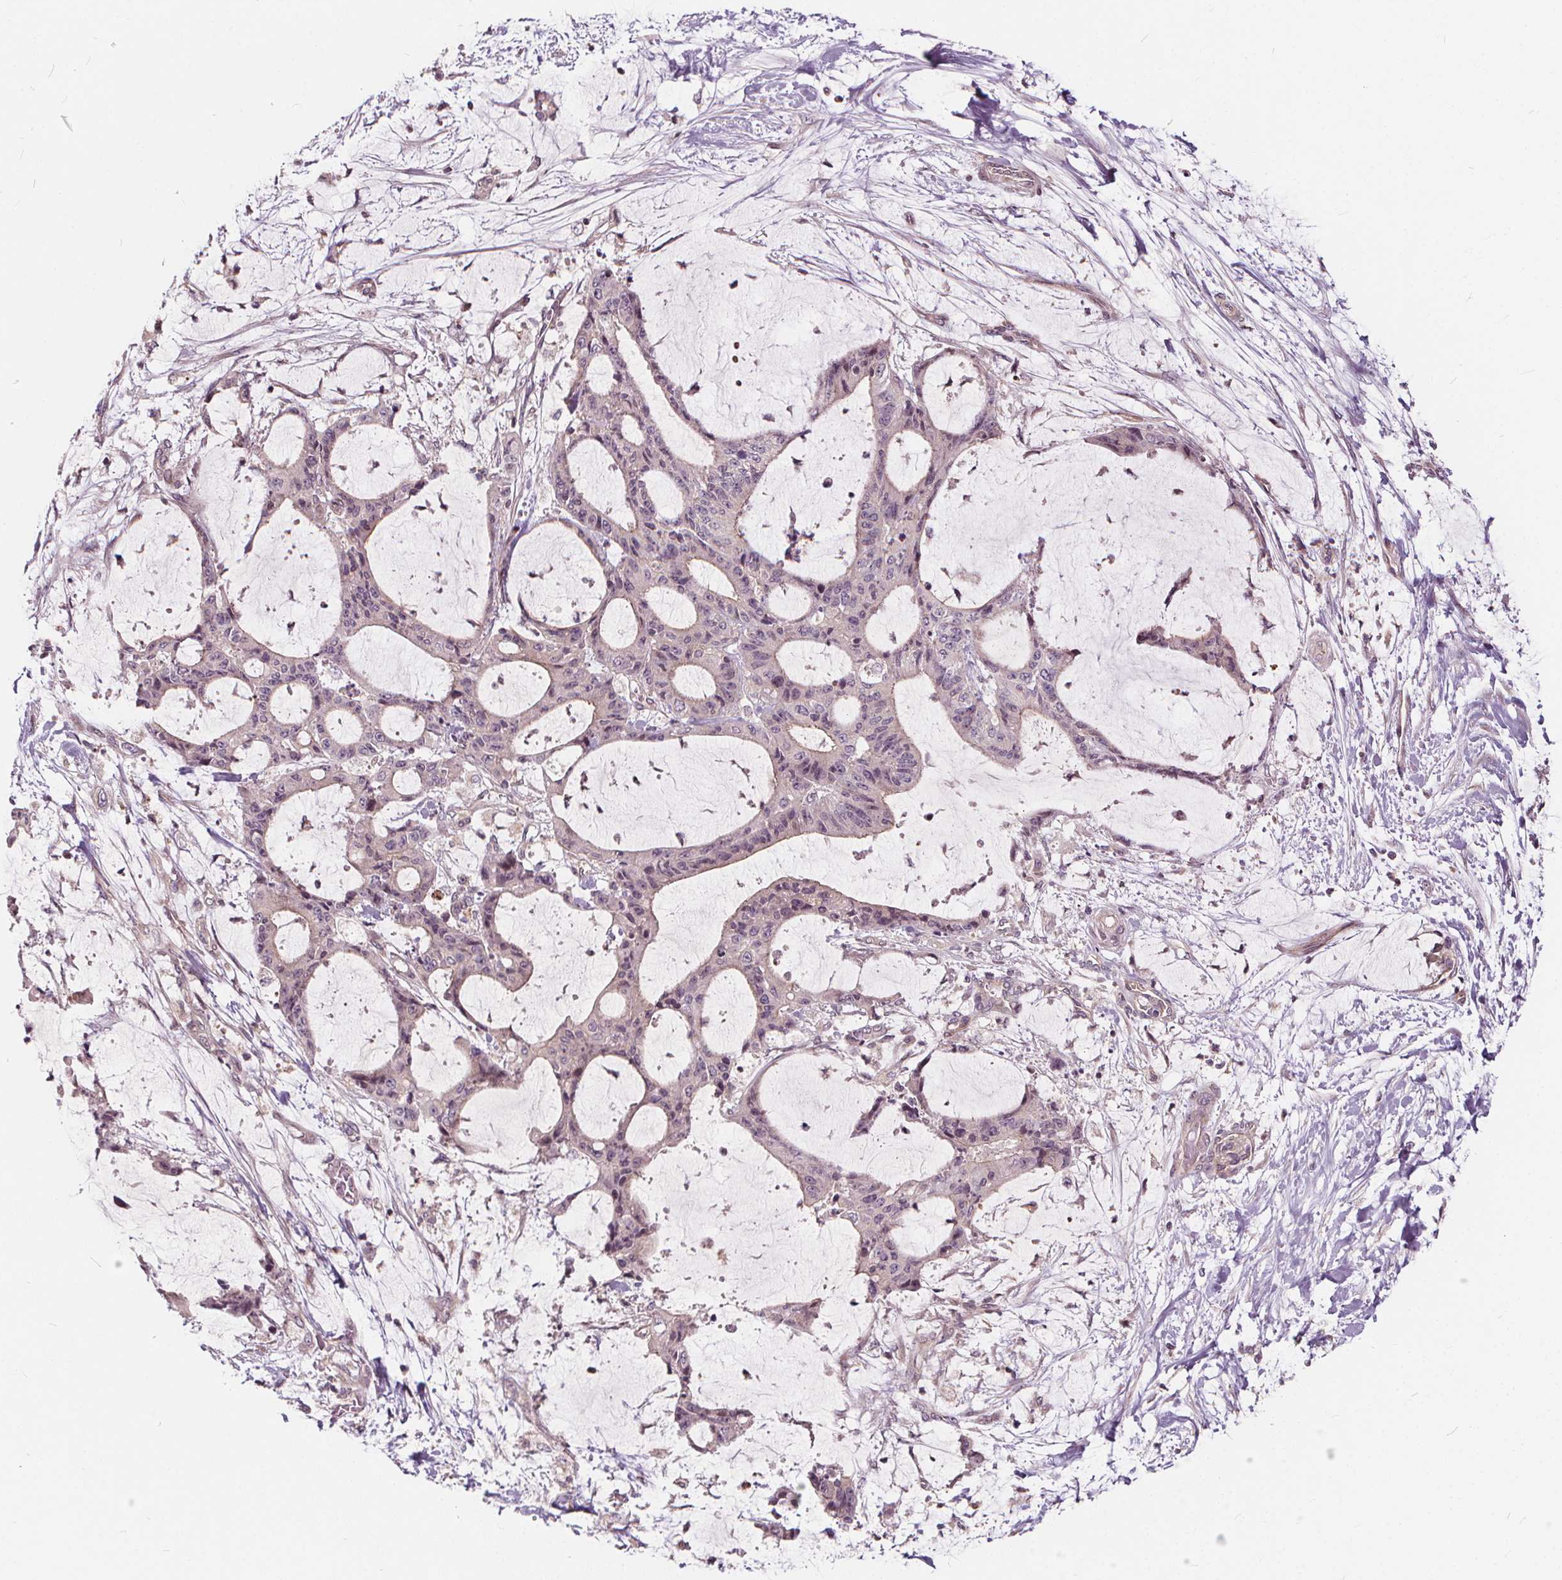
{"staining": {"intensity": "negative", "quantity": "none", "location": "none"}, "tissue": "liver cancer", "cell_type": "Tumor cells", "image_type": "cancer", "snomed": [{"axis": "morphology", "description": "Cholangiocarcinoma"}, {"axis": "topography", "description": "Liver"}], "caption": "Tumor cells show no significant protein staining in liver cancer.", "gene": "INPP5E", "patient": {"sex": "female", "age": 73}}